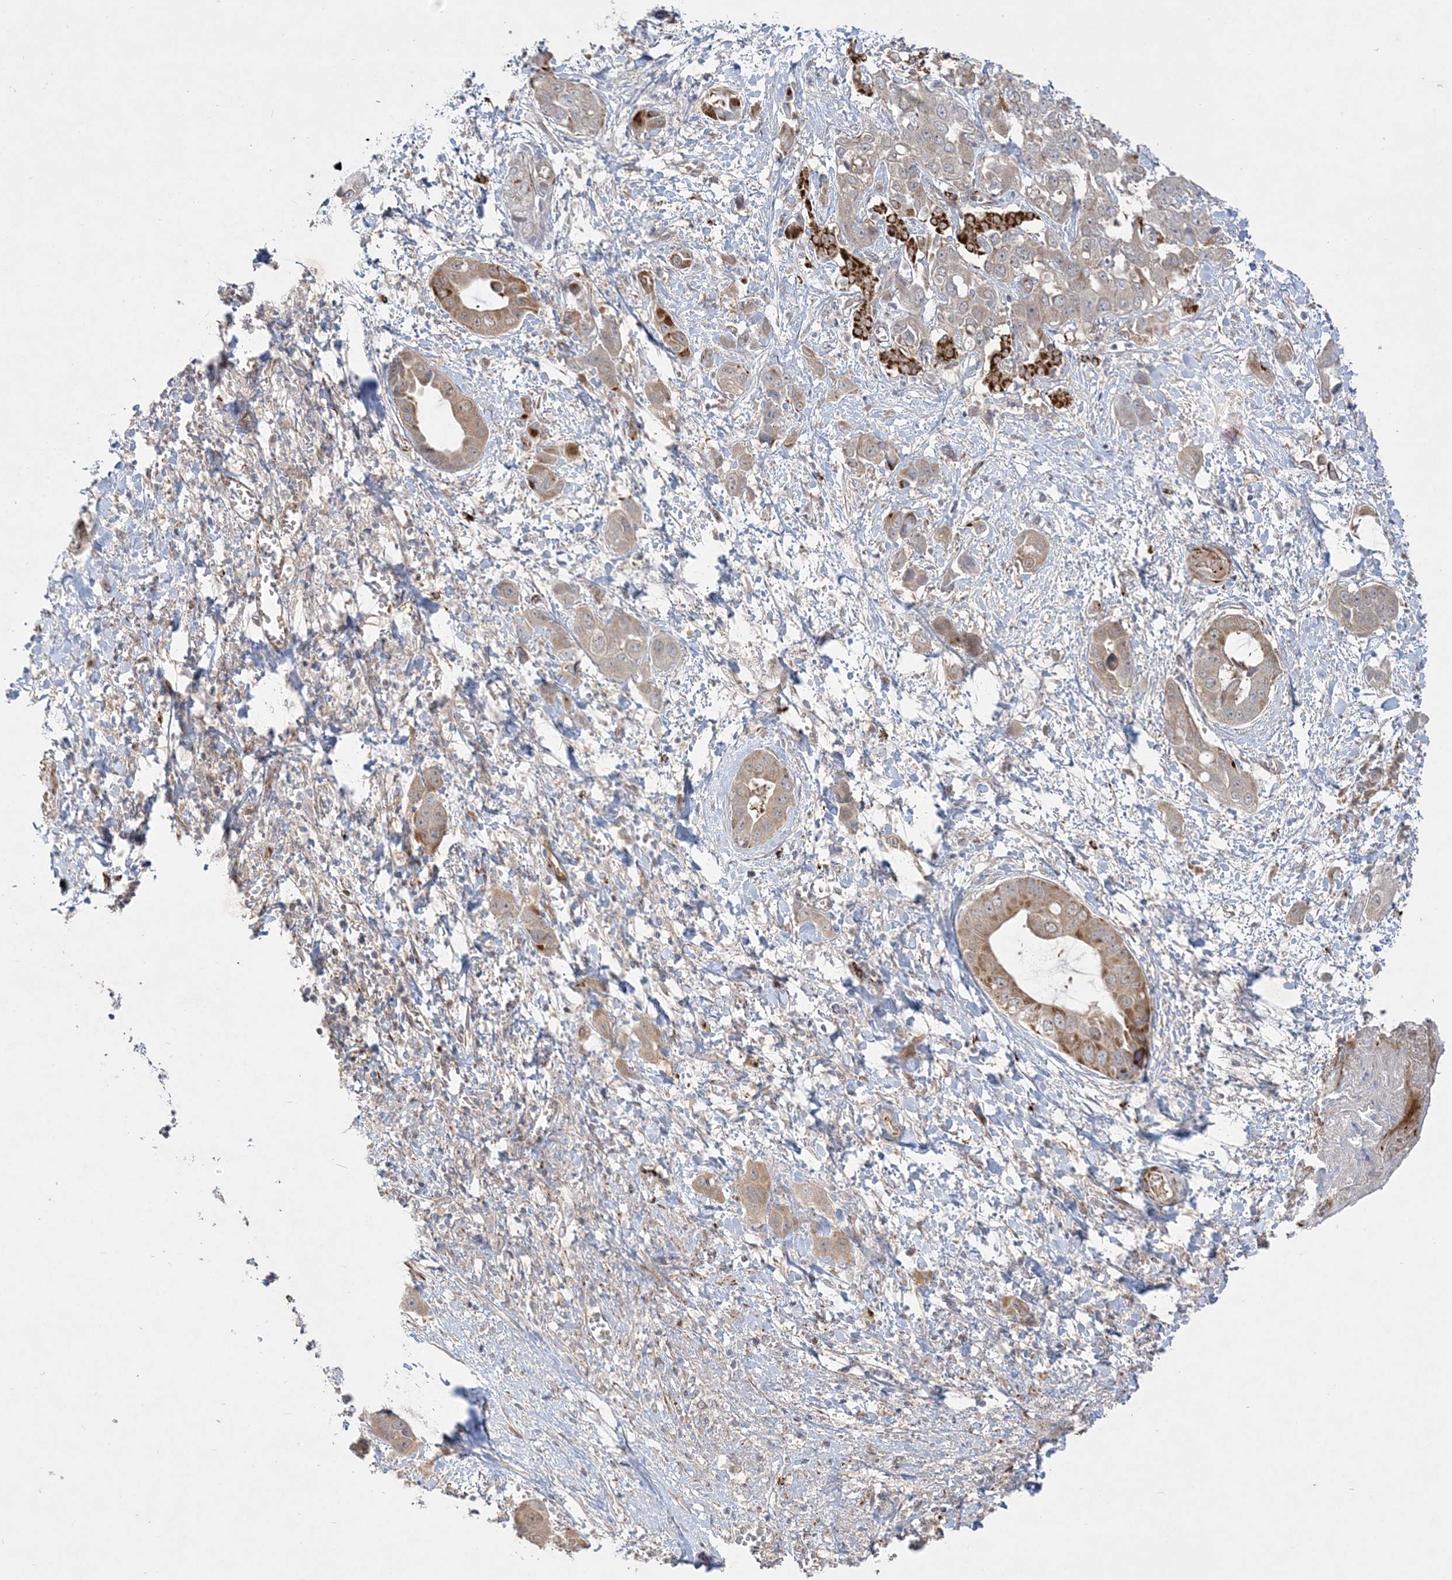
{"staining": {"intensity": "moderate", "quantity": ">75%", "location": "cytoplasmic/membranous"}, "tissue": "liver cancer", "cell_type": "Tumor cells", "image_type": "cancer", "snomed": [{"axis": "morphology", "description": "Cholangiocarcinoma"}, {"axis": "topography", "description": "Liver"}], "caption": "This is a photomicrograph of IHC staining of liver cancer, which shows moderate positivity in the cytoplasmic/membranous of tumor cells.", "gene": "INPP1", "patient": {"sex": "female", "age": 52}}